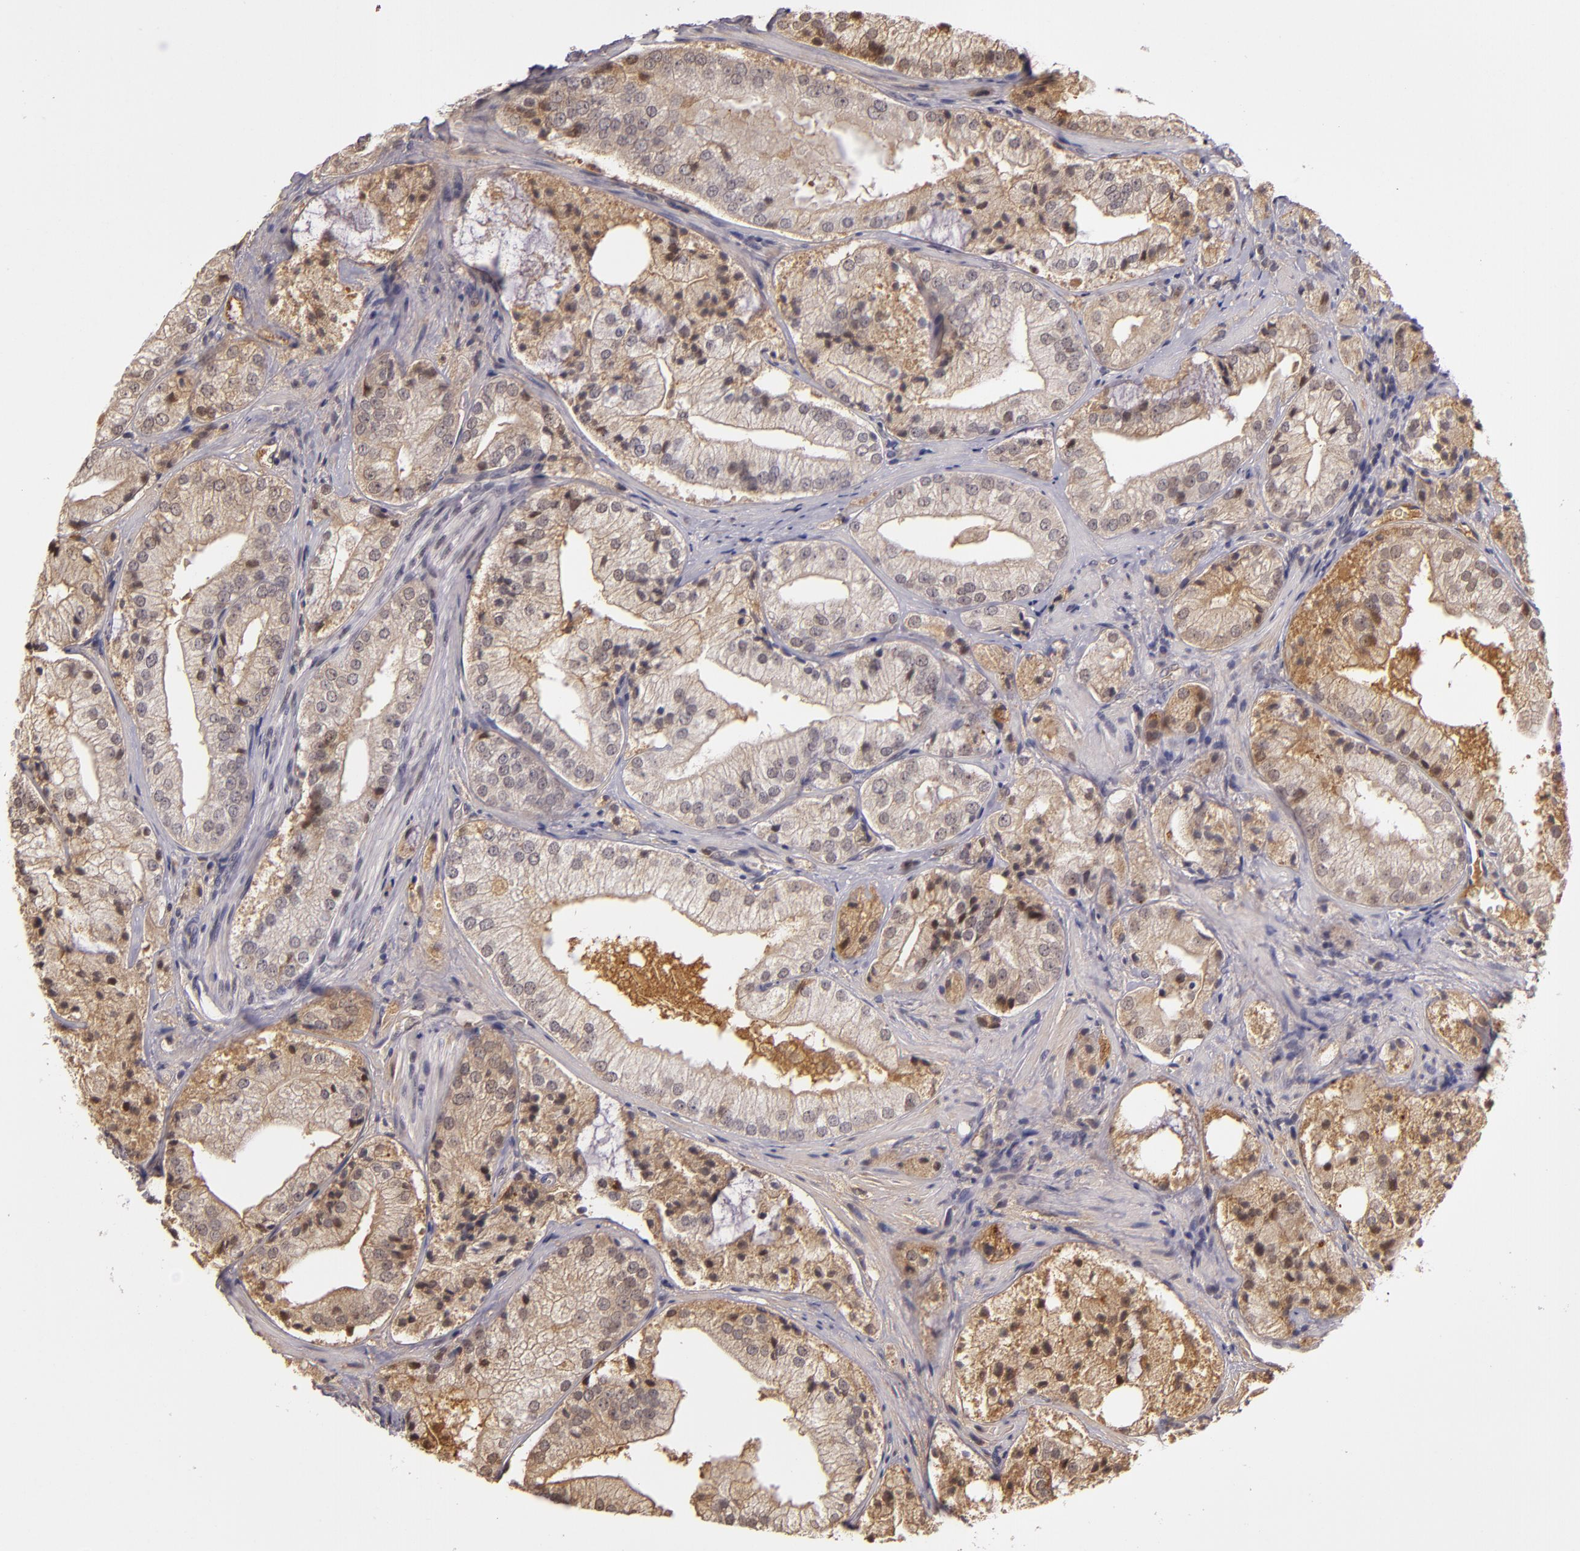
{"staining": {"intensity": "moderate", "quantity": ">75%", "location": "cytoplasmic/membranous"}, "tissue": "prostate cancer", "cell_type": "Tumor cells", "image_type": "cancer", "snomed": [{"axis": "morphology", "description": "Adenocarcinoma, Low grade"}, {"axis": "topography", "description": "Prostate"}], "caption": "Protein staining of prostate cancer tissue demonstrates moderate cytoplasmic/membranous expression in approximately >75% of tumor cells.", "gene": "LRG1", "patient": {"sex": "male", "age": 60}}